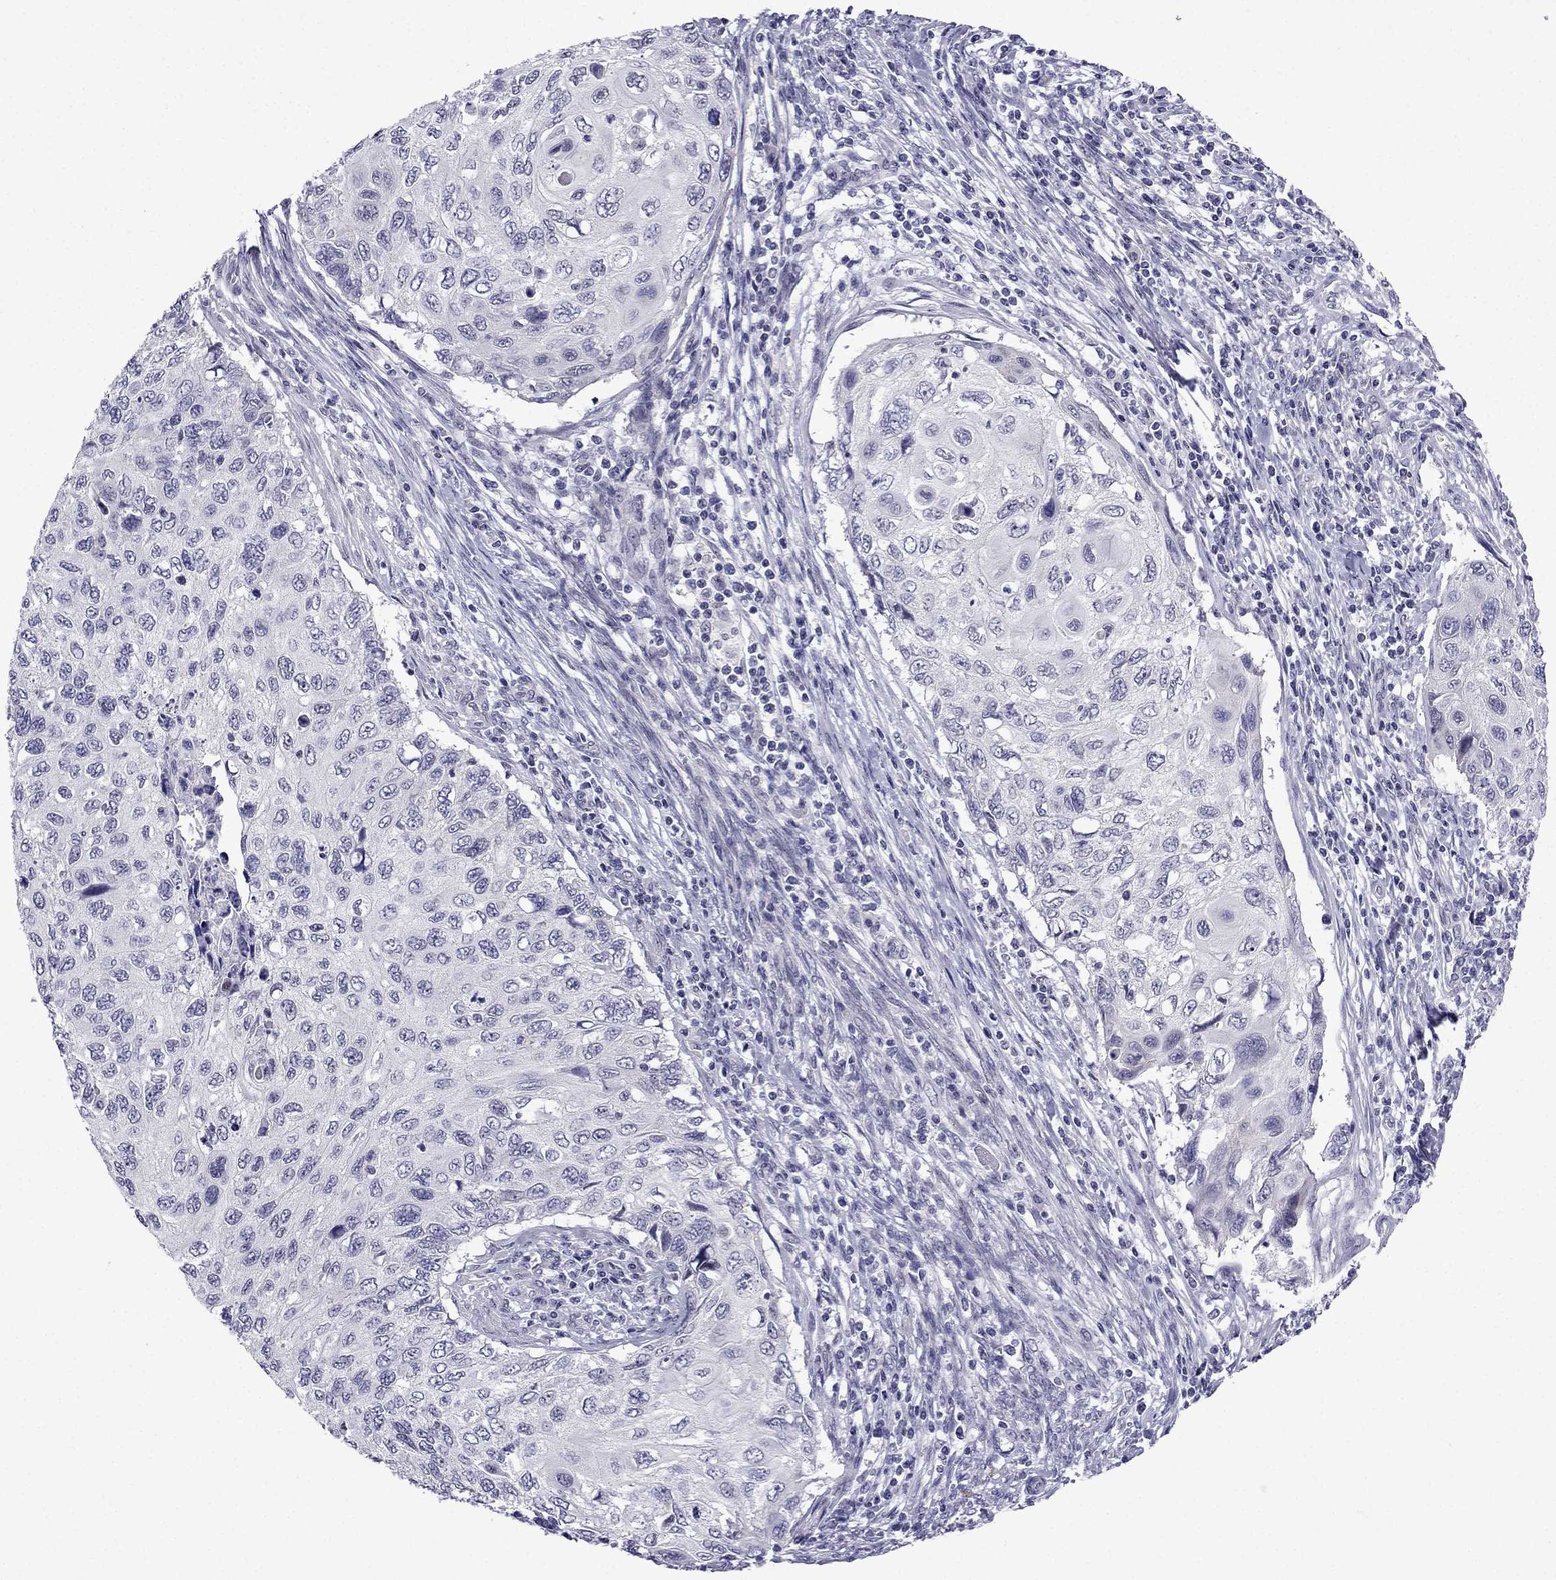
{"staining": {"intensity": "negative", "quantity": "none", "location": "none"}, "tissue": "cervical cancer", "cell_type": "Tumor cells", "image_type": "cancer", "snomed": [{"axis": "morphology", "description": "Squamous cell carcinoma, NOS"}, {"axis": "topography", "description": "Cervix"}], "caption": "Protein analysis of cervical squamous cell carcinoma displays no significant expression in tumor cells. The staining was performed using DAB (3,3'-diaminobenzidine) to visualize the protein expression in brown, while the nuclei were stained in blue with hematoxylin (Magnification: 20x).", "gene": "POM121L12", "patient": {"sex": "female", "age": 70}}